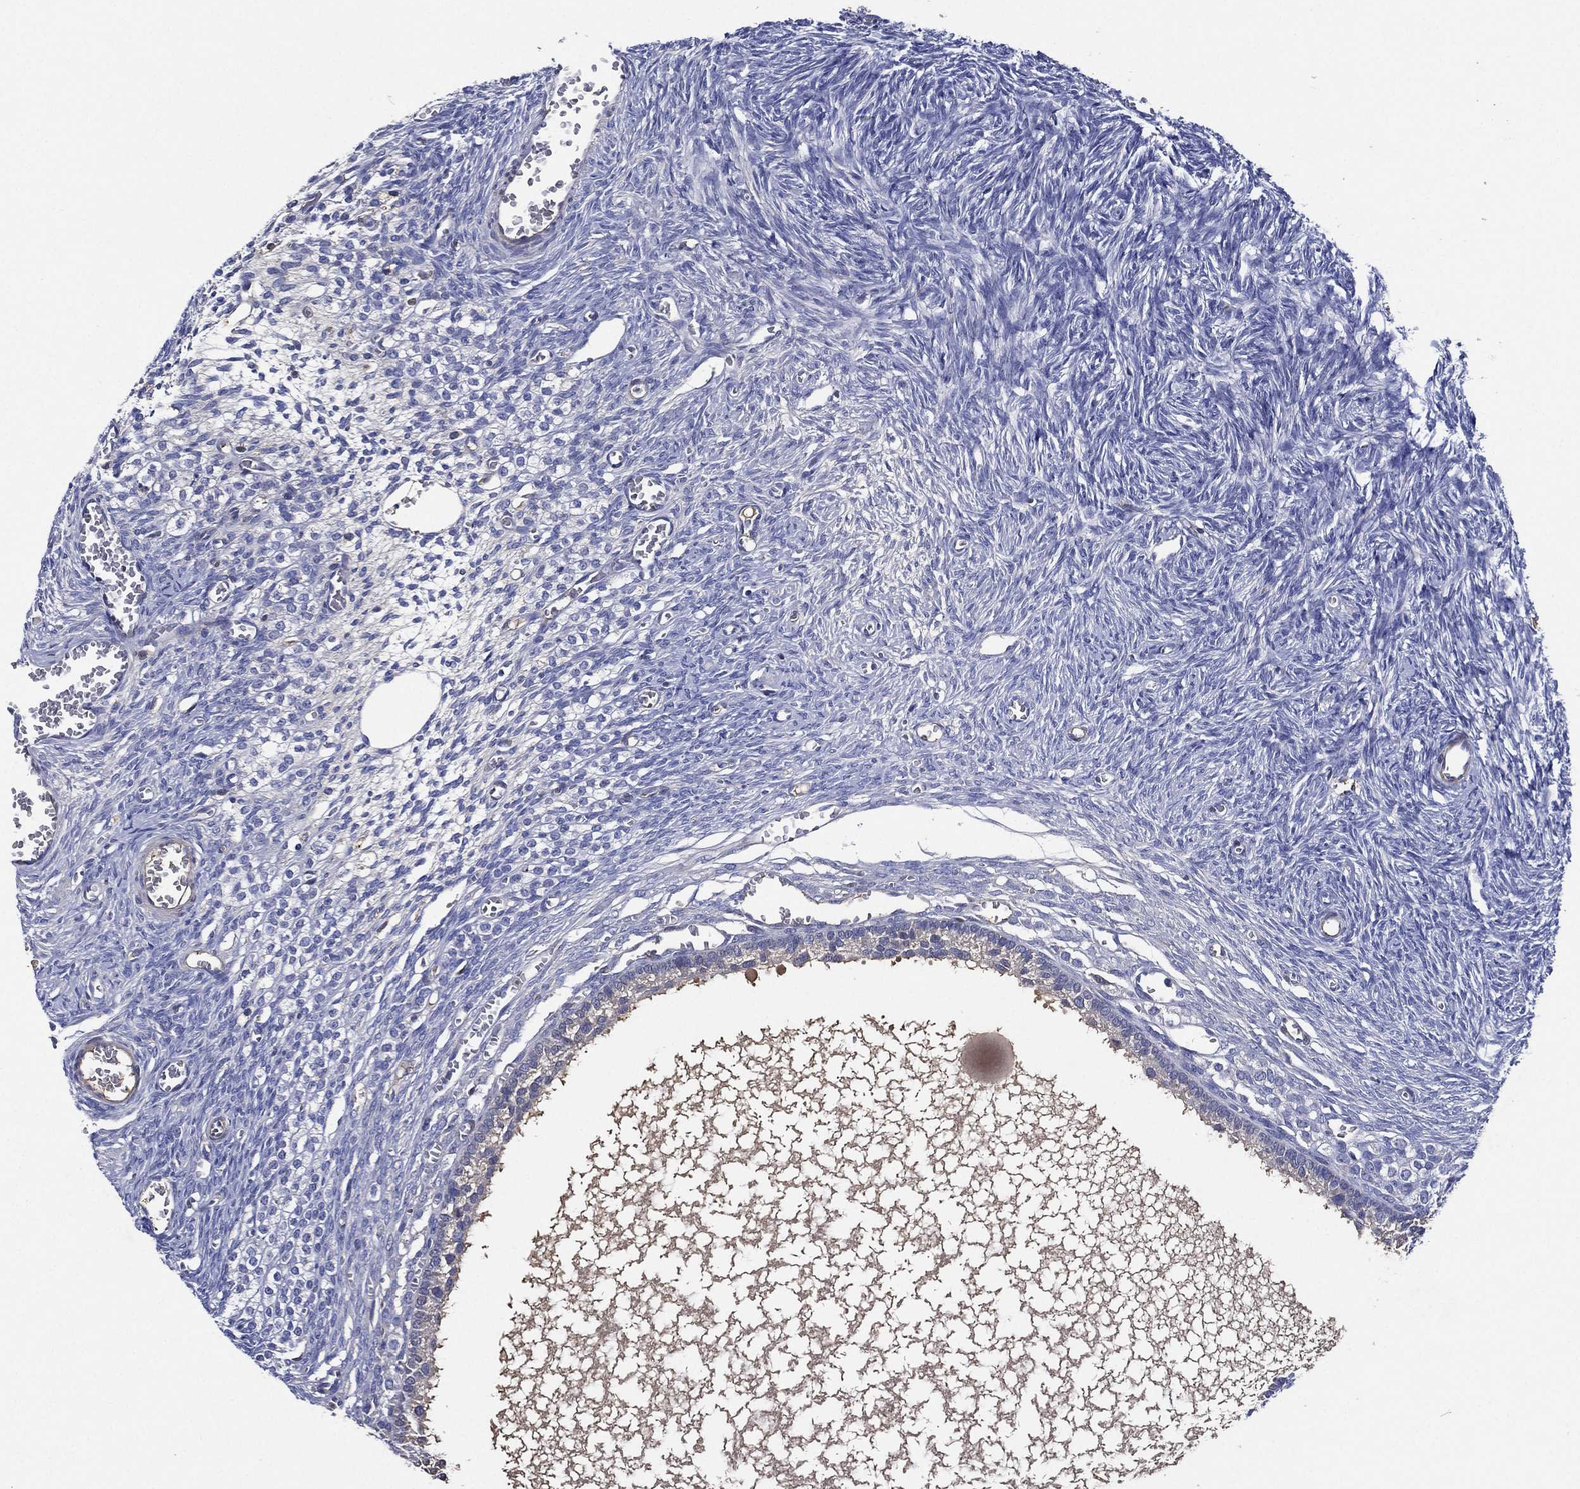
{"staining": {"intensity": "negative", "quantity": "none", "location": "none"}, "tissue": "ovary", "cell_type": "Follicle cells", "image_type": "normal", "snomed": [{"axis": "morphology", "description": "Normal tissue, NOS"}, {"axis": "topography", "description": "Ovary"}], "caption": "A photomicrograph of human ovary is negative for staining in follicle cells. (Stains: DAB (3,3'-diaminobenzidine) IHC with hematoxylin counter stain, Microscopy: brightfield microscopy at high magnification).", "gene": "TMPRSS11D", "patient": {"sex": "female", "age": 27}}